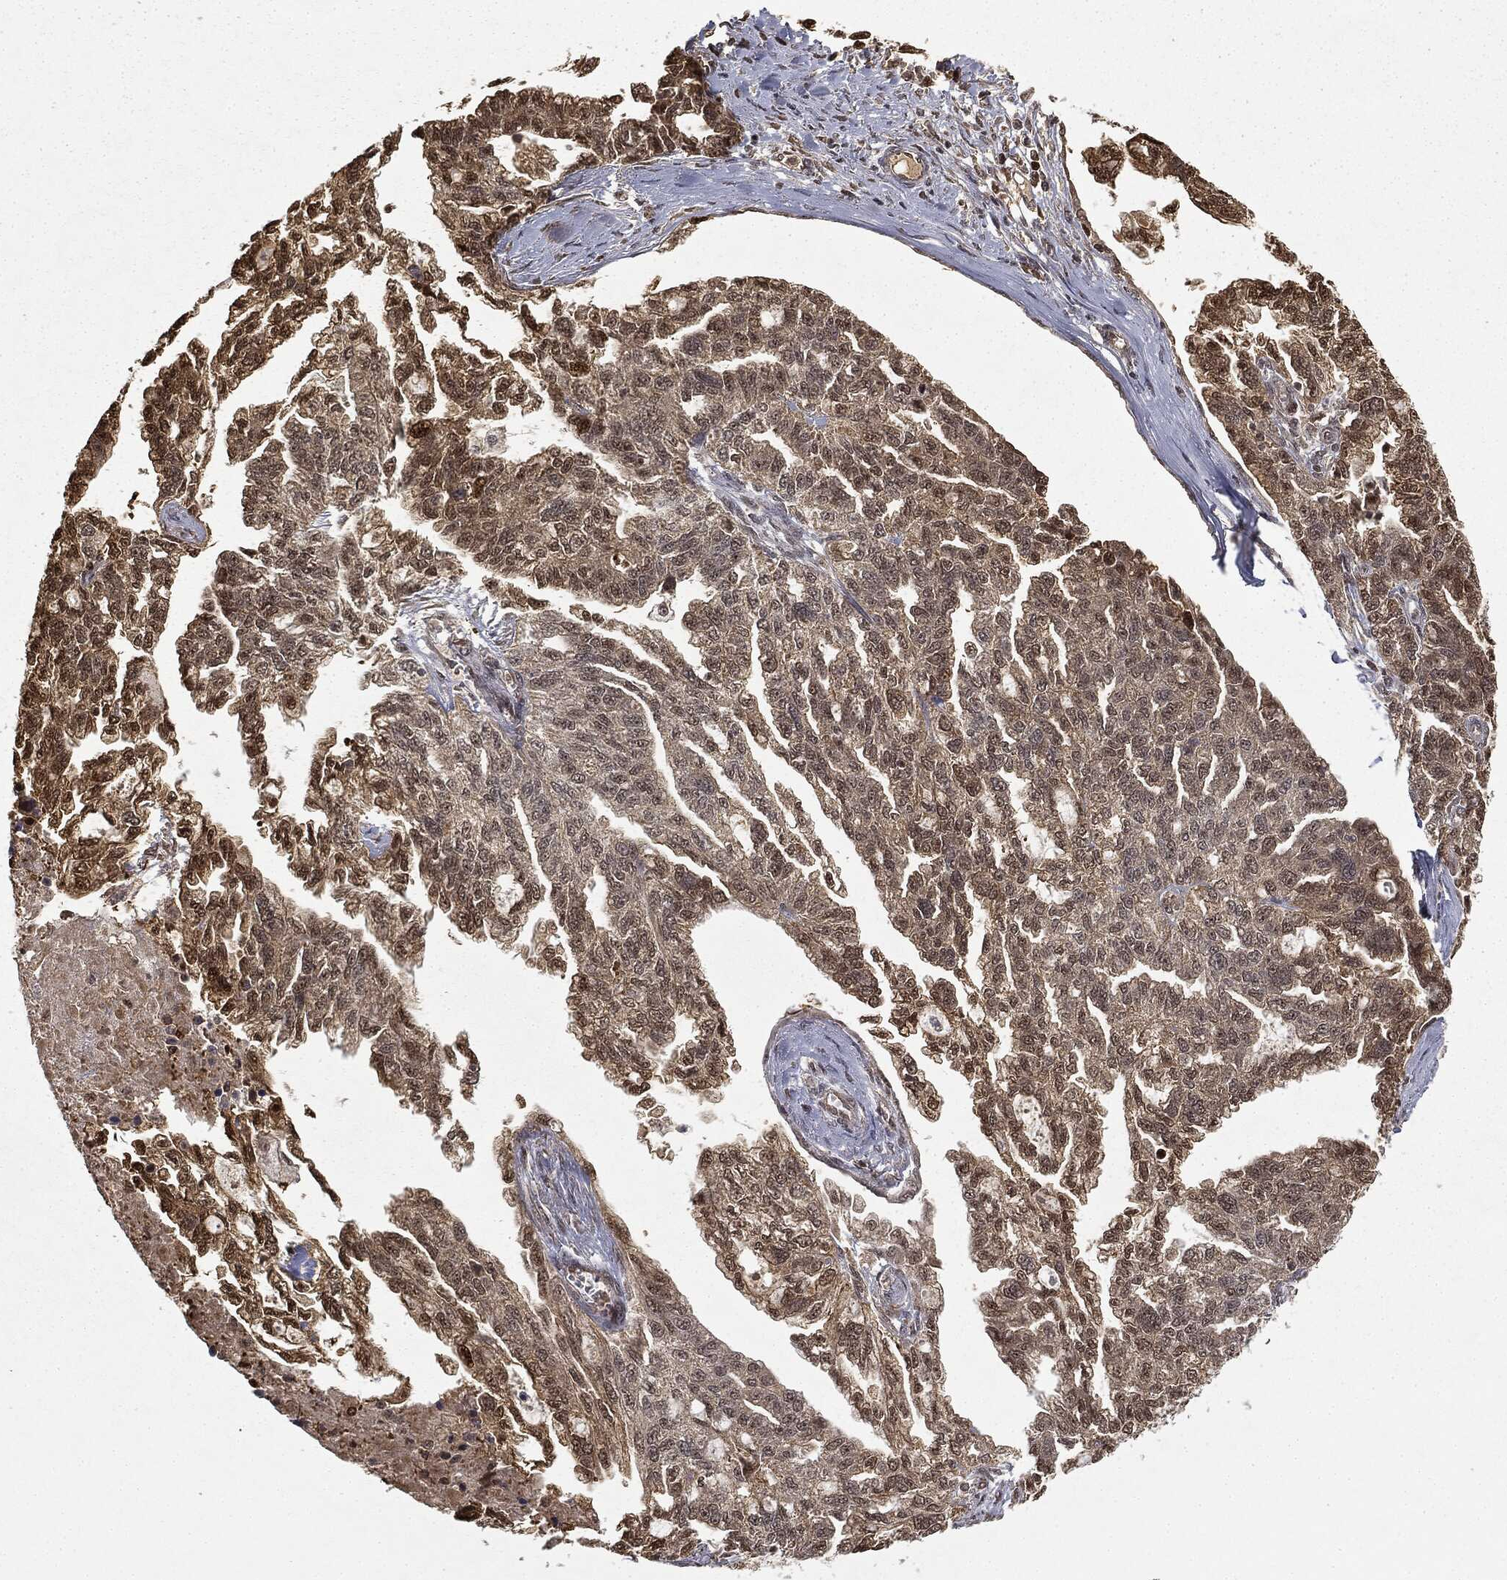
{"staining": {"intensity": "moderate", "quantity": ">75%", "location": "cytoplasmic/membranous"}, "tissue": "ovarian cancer", "cell_type": "Tumor cells", "image_type": "cancer", "snomed": [{"axis": "morphology", "description": "Cystadenocarcinoma, serous, NOS"}, {"axis": "topography", "description": "Ovary"}], "caption": "Protein expression analysis of serous cystadenocarcinoma (ovarian) shows moderate cytoplasmic/membranous staining in approximately >75% of tumor cells. (DAB (3,3'-diaminobenzidine) IHC, brown staining for protein, blue staining for nuclei).", "gene": "ZNHIT6", "patient": {"sex": "female", "age": 51}}